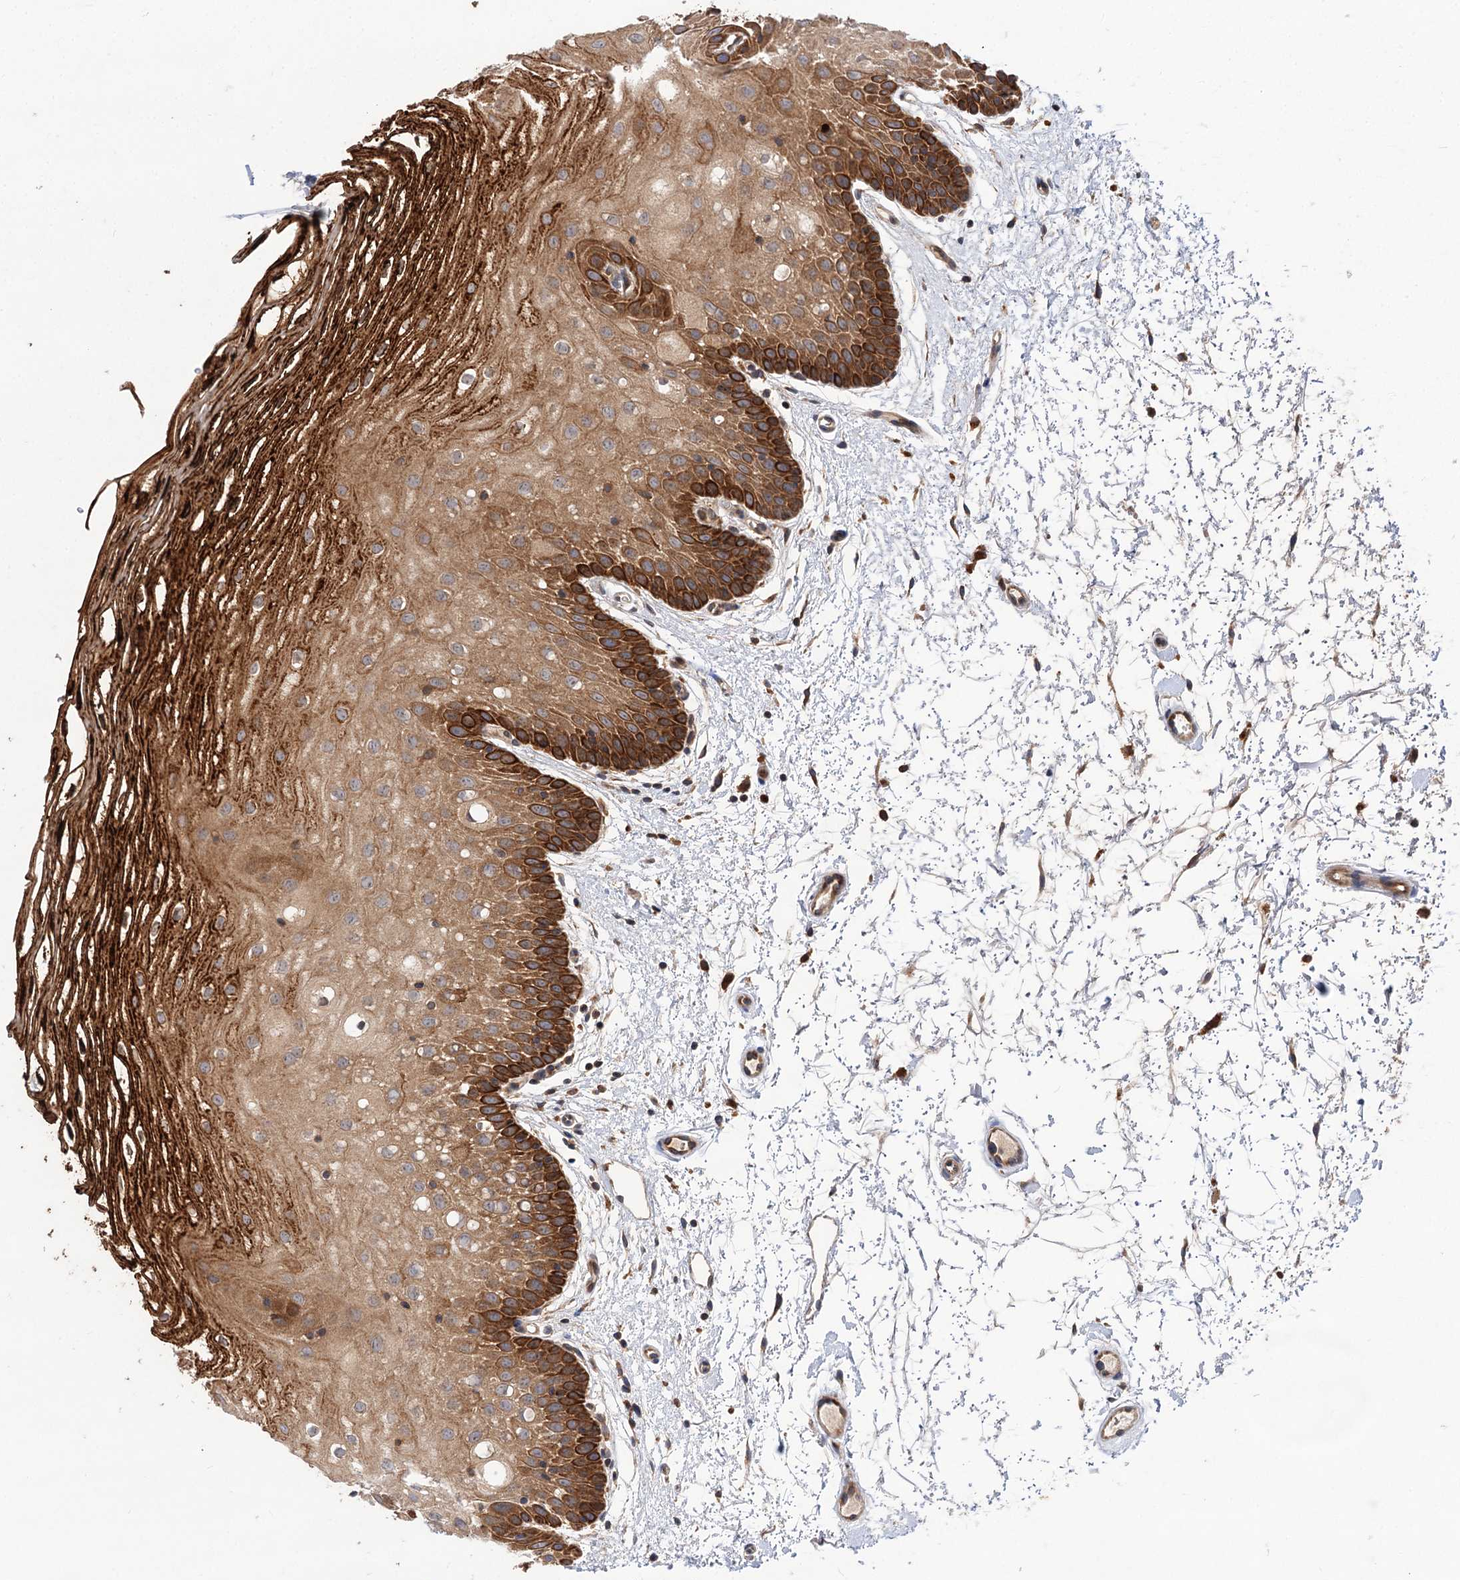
{"staining": {"intensity": "strong", "quantity": ">75%", "location": "cytoplasmic/membranous"}, "tissue": "oral mucosa", "cell_type": "Squamous epithelial cells", "image_type": "normal", "snomed": [{"axis": "morphology", "description": "Normal tissue, NOS"}, {"axis": "topography", "description": "Oral tissue"}, {"axis": "topography", "description": "Tounge, NOS"}], "caption": "Oral mucosa stained for a protein shows strong cytoplasmic/membranous positivity in squamous epithelial cells. Using DAB (brown) and hematoxylin (blue) stains, captured at high magnification using brightfield microscopy.", "gene": "PATL1", "patient": {"sex": "female", "age": 73}}